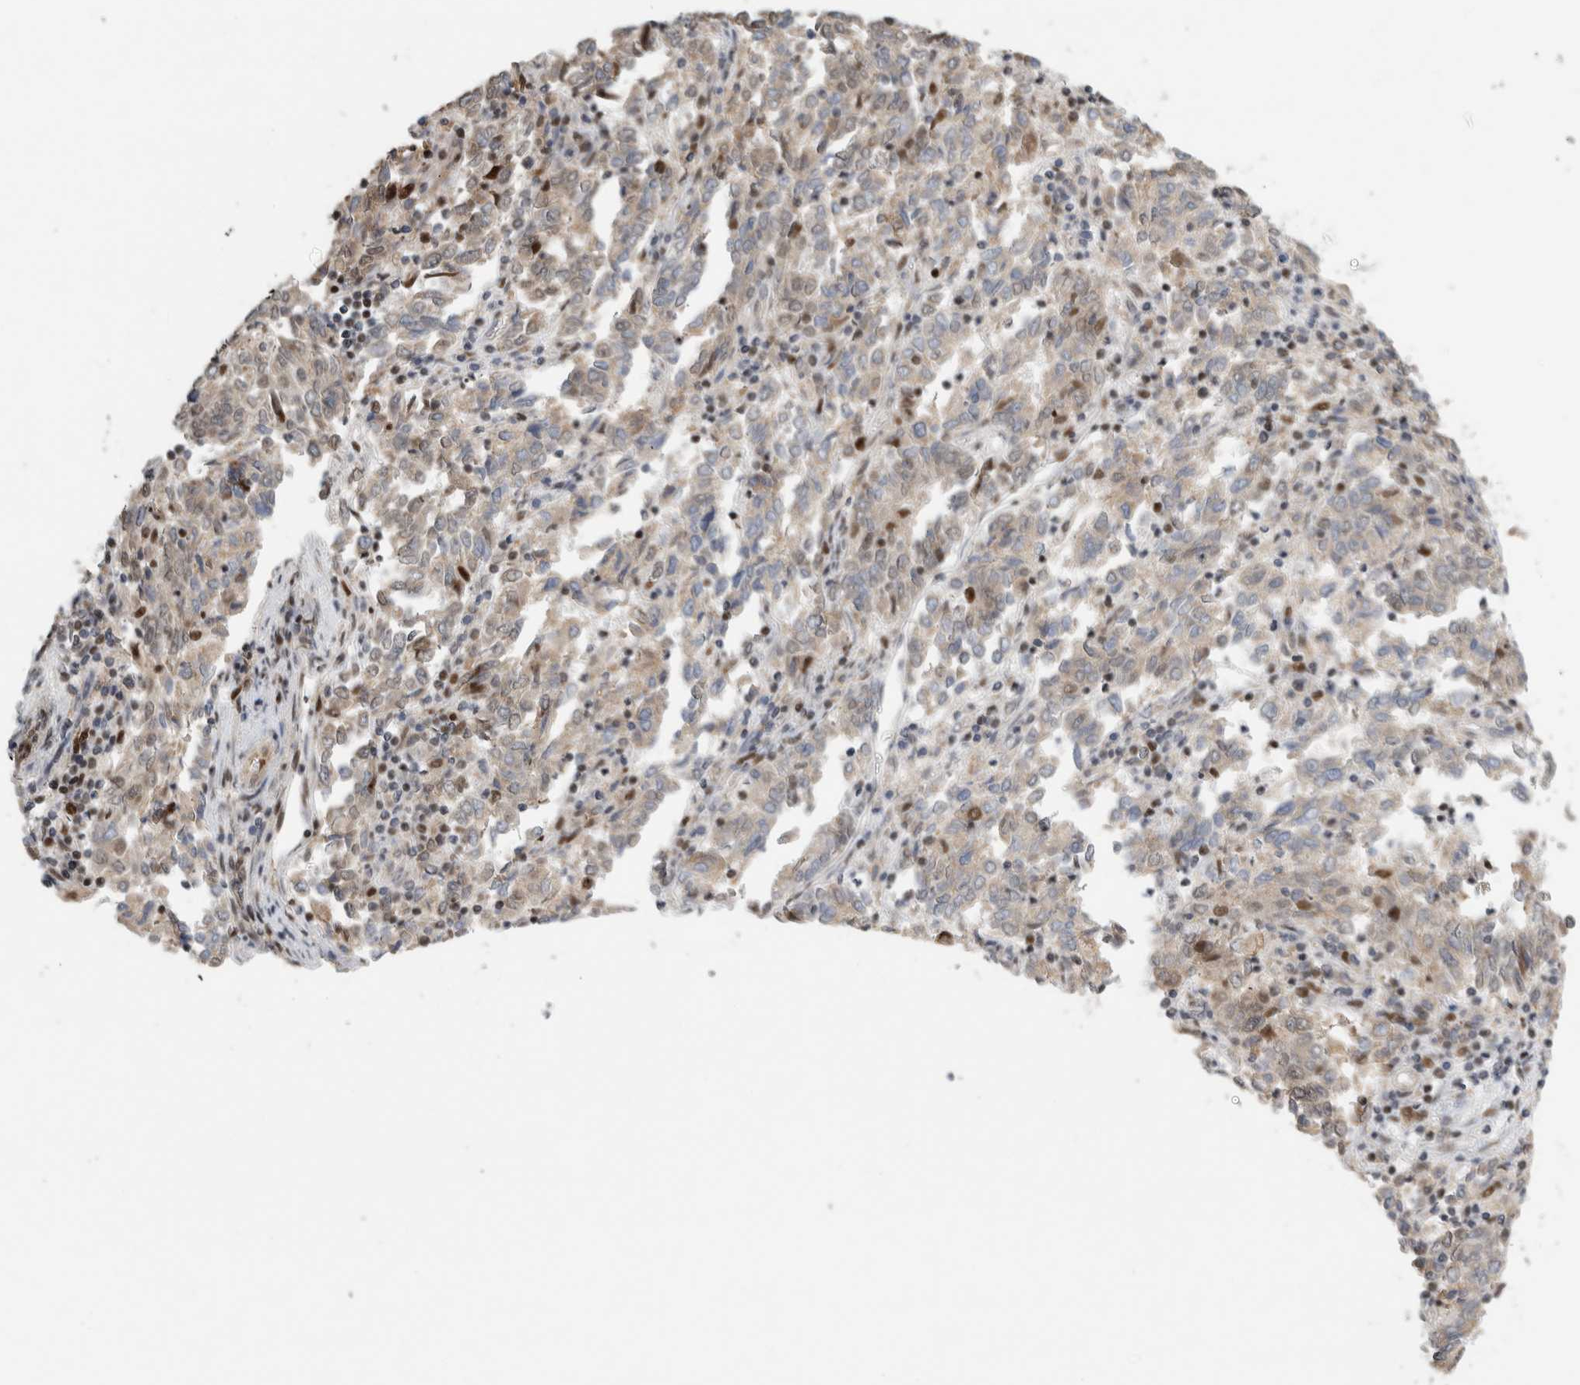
{"staining": {"intensity": "moderate", "quantity": "<25%", "location": "nuclear"}, "tissue": "endometrial cancer", "cell_type": "Tumor cells", "image_type": "cancer", "snomed": [{"axis": "morphology", "description": "Adenocarcinoma, NOS"}, {"axis": "topography", "description": "Endometrium"}], "caption": "A high-resolution histopathology image shows immunohistochemistry (IHC) staining of endometrial cancer, which exhibits moderate nuclear expression in about <25% of tumor cells. The staining was performed using DAB to visualize the protein expression in brown, while the nuclei were stained in blue with hematoxylin (Magnification: 20x).", "gene": "C8orf58", "patient": {"sex": "female", "age": 80}}